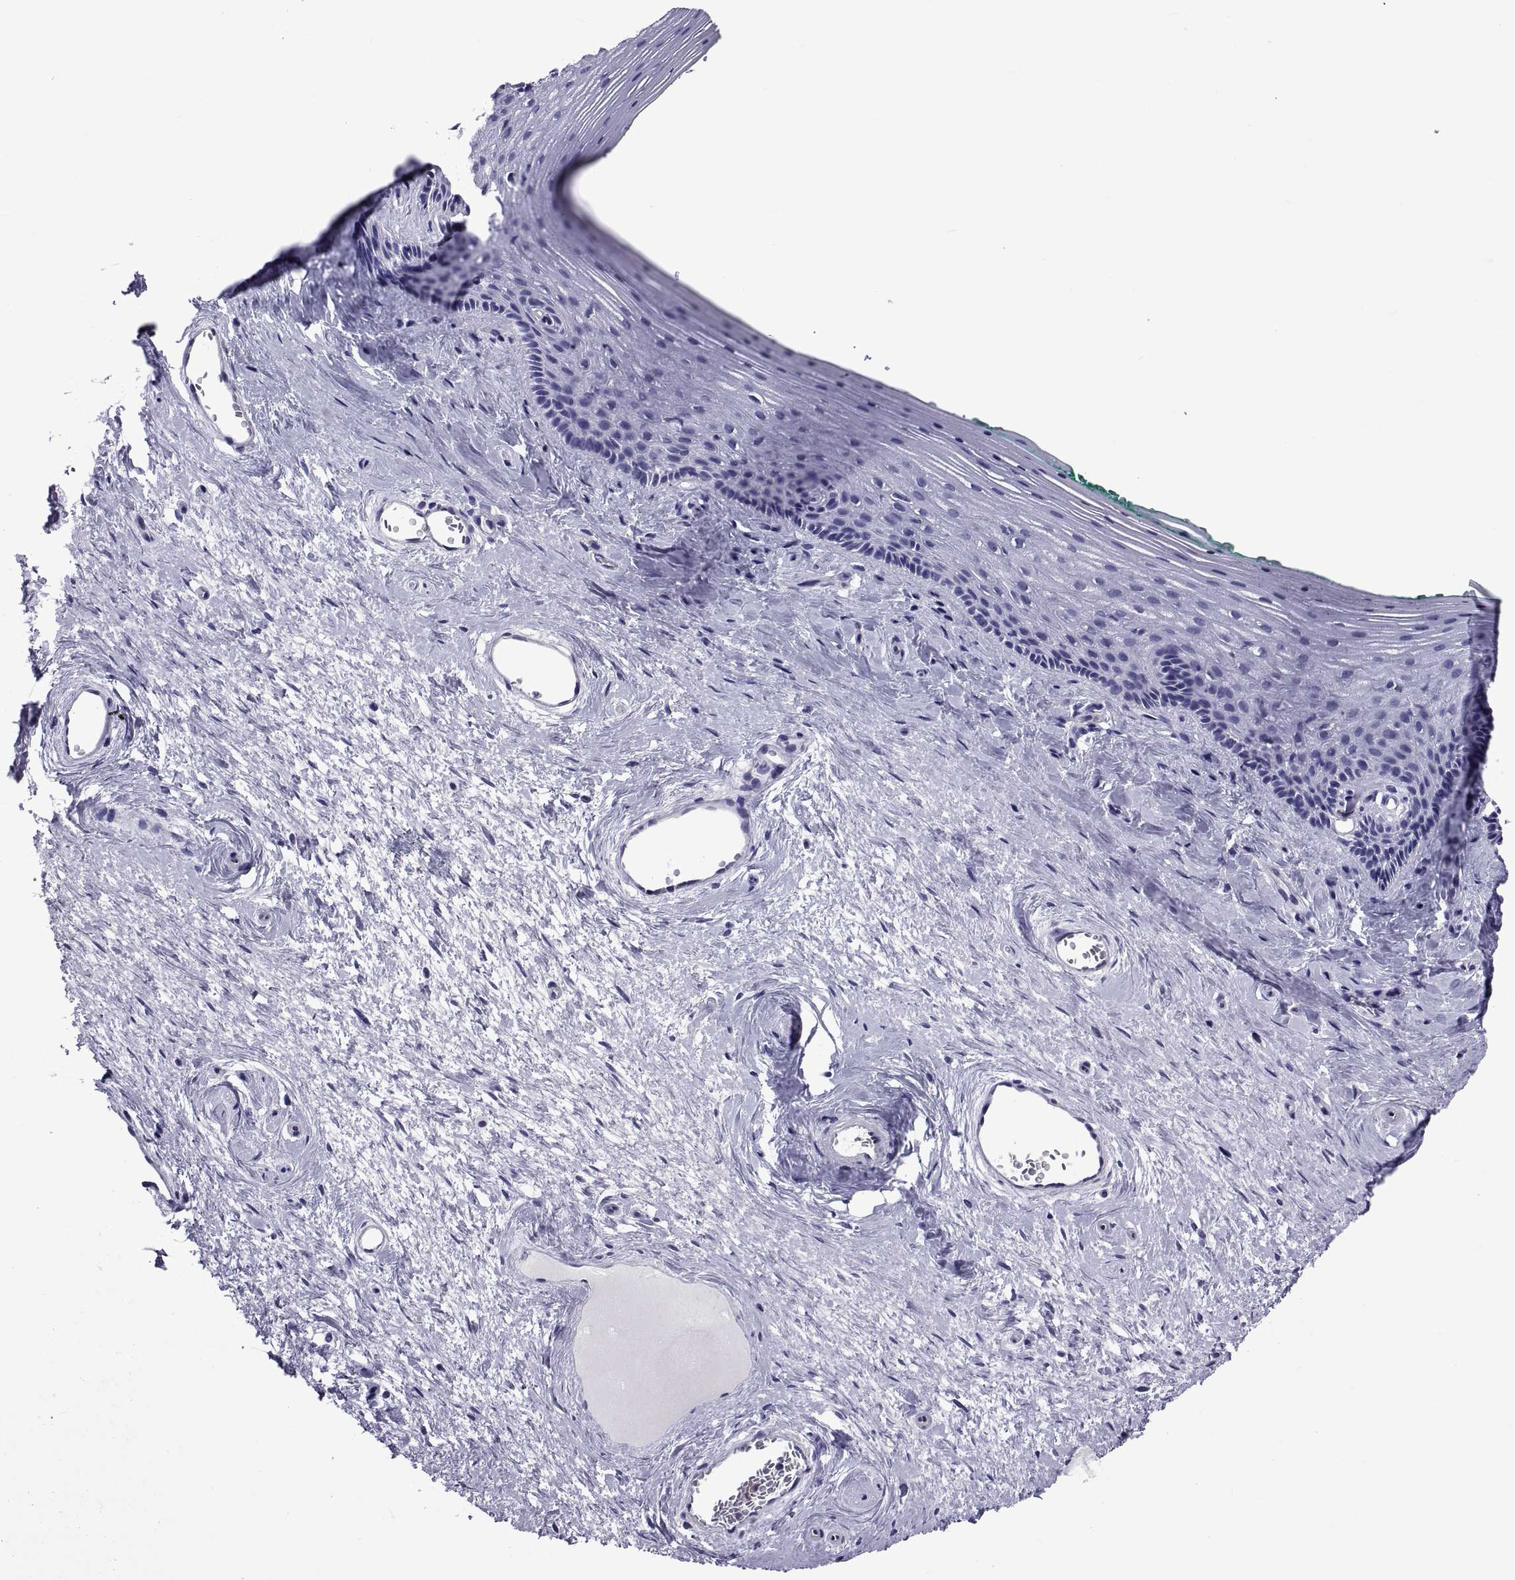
{"staining": {"intensity": "negative", "quantity": "none", "location": "none"}, "tissue": "vagina", "cell_type": "Squamous epithelial cells", "image_type": "normal", "snomed": [{"axis": "morphology", "description": "Normal tissue, NOS"}, {"axis": "topography", "description": "Vagina"}], "caption": "This is an immunohistochemistry image of unremarkable human vagina. There is no expression in squamous epithelial cells.", "gene": "LCN9", "patient": {"sex": "female", "age": 45}}